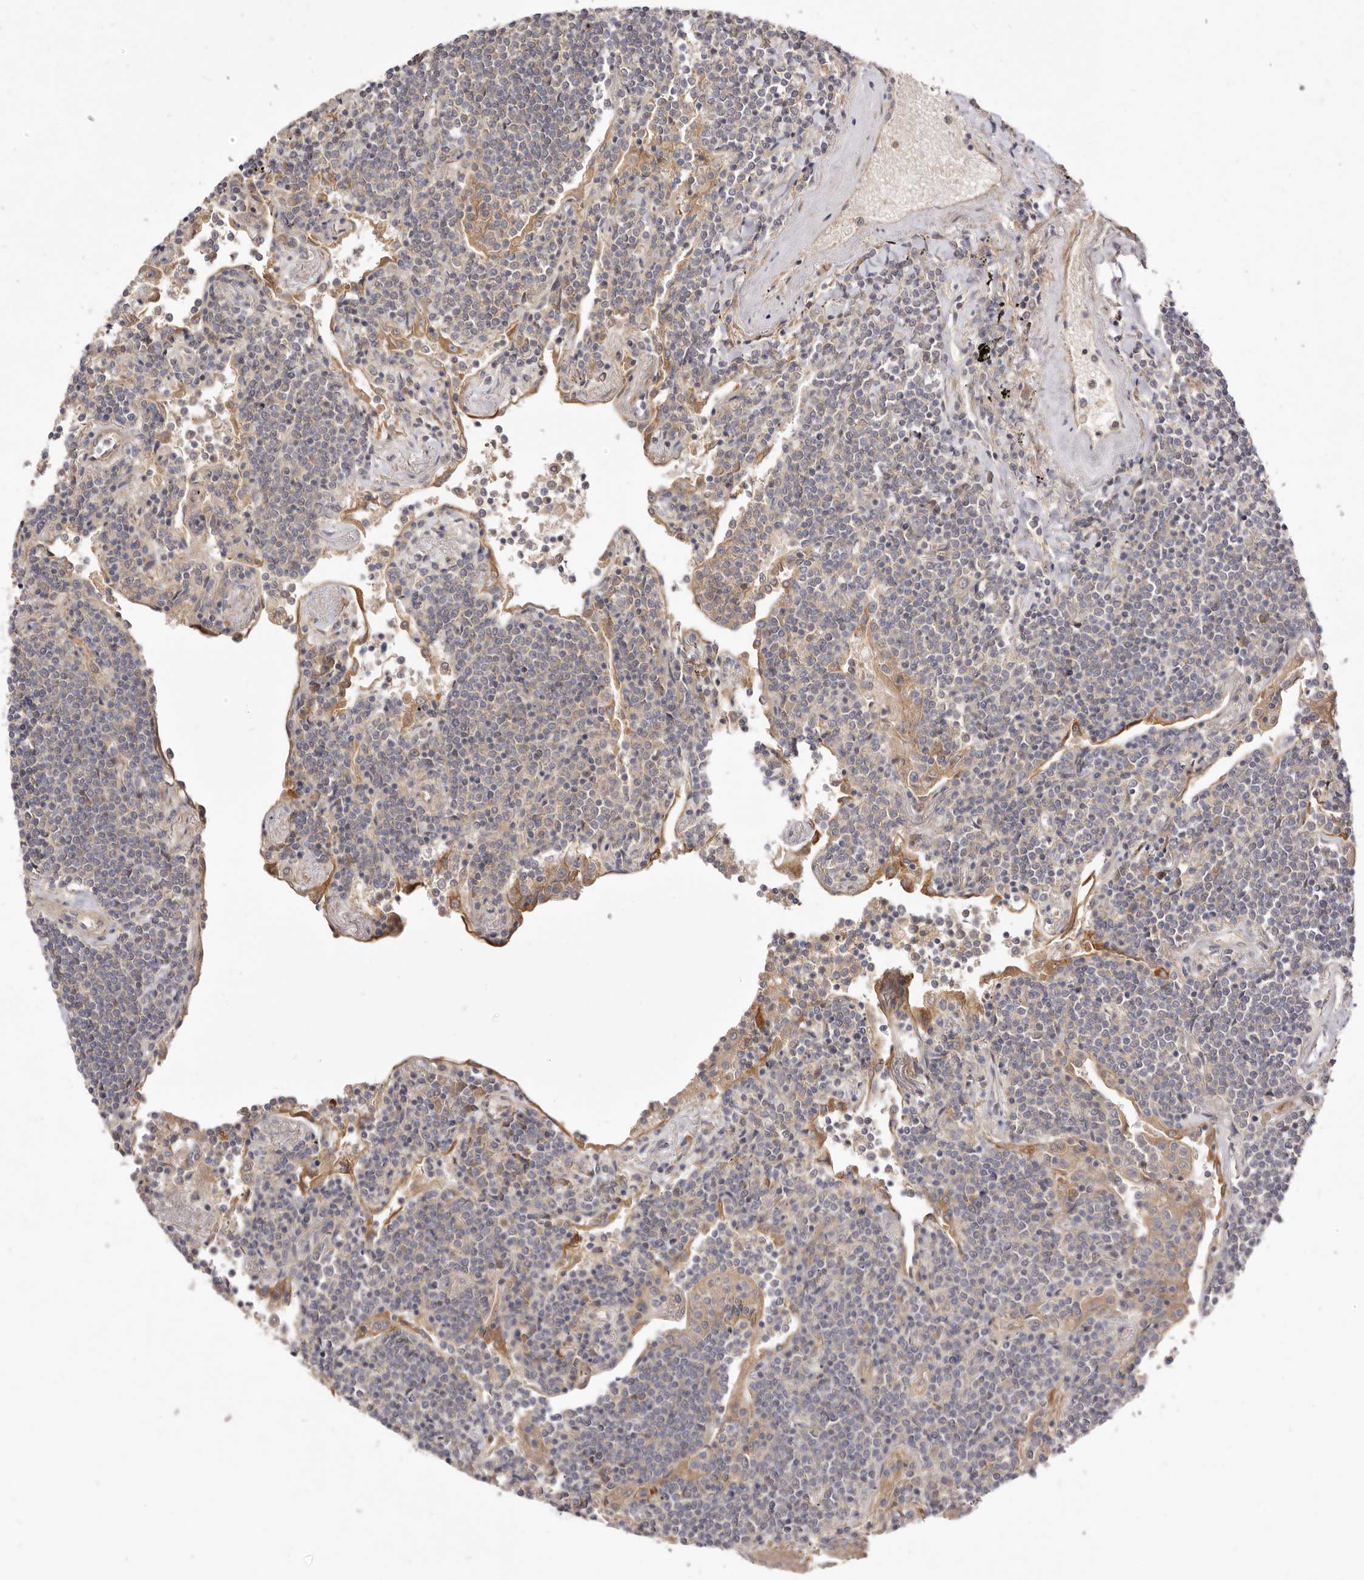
{"staining": {"intensity": "negative", "quantity": "none", "location": "none"}, "tissue": "lymphoma", "cell_type": "Tumor cells", "image_type": "cancer", "snomed": [{"axis": "morphology", "description": "Malignant lymphoma, non-Hodgkin's type, Low grade"}, {"axis": "topography", "description": "Lung"}], "caption": "Malignant lymphoma, non-Hodgkin's type (low-grade) stained for a protein using immunohistochemistry reveals no positivity tumor cells.", "gene": "ADAMTS9", "patient": {"sex": "female", "age": 71}}